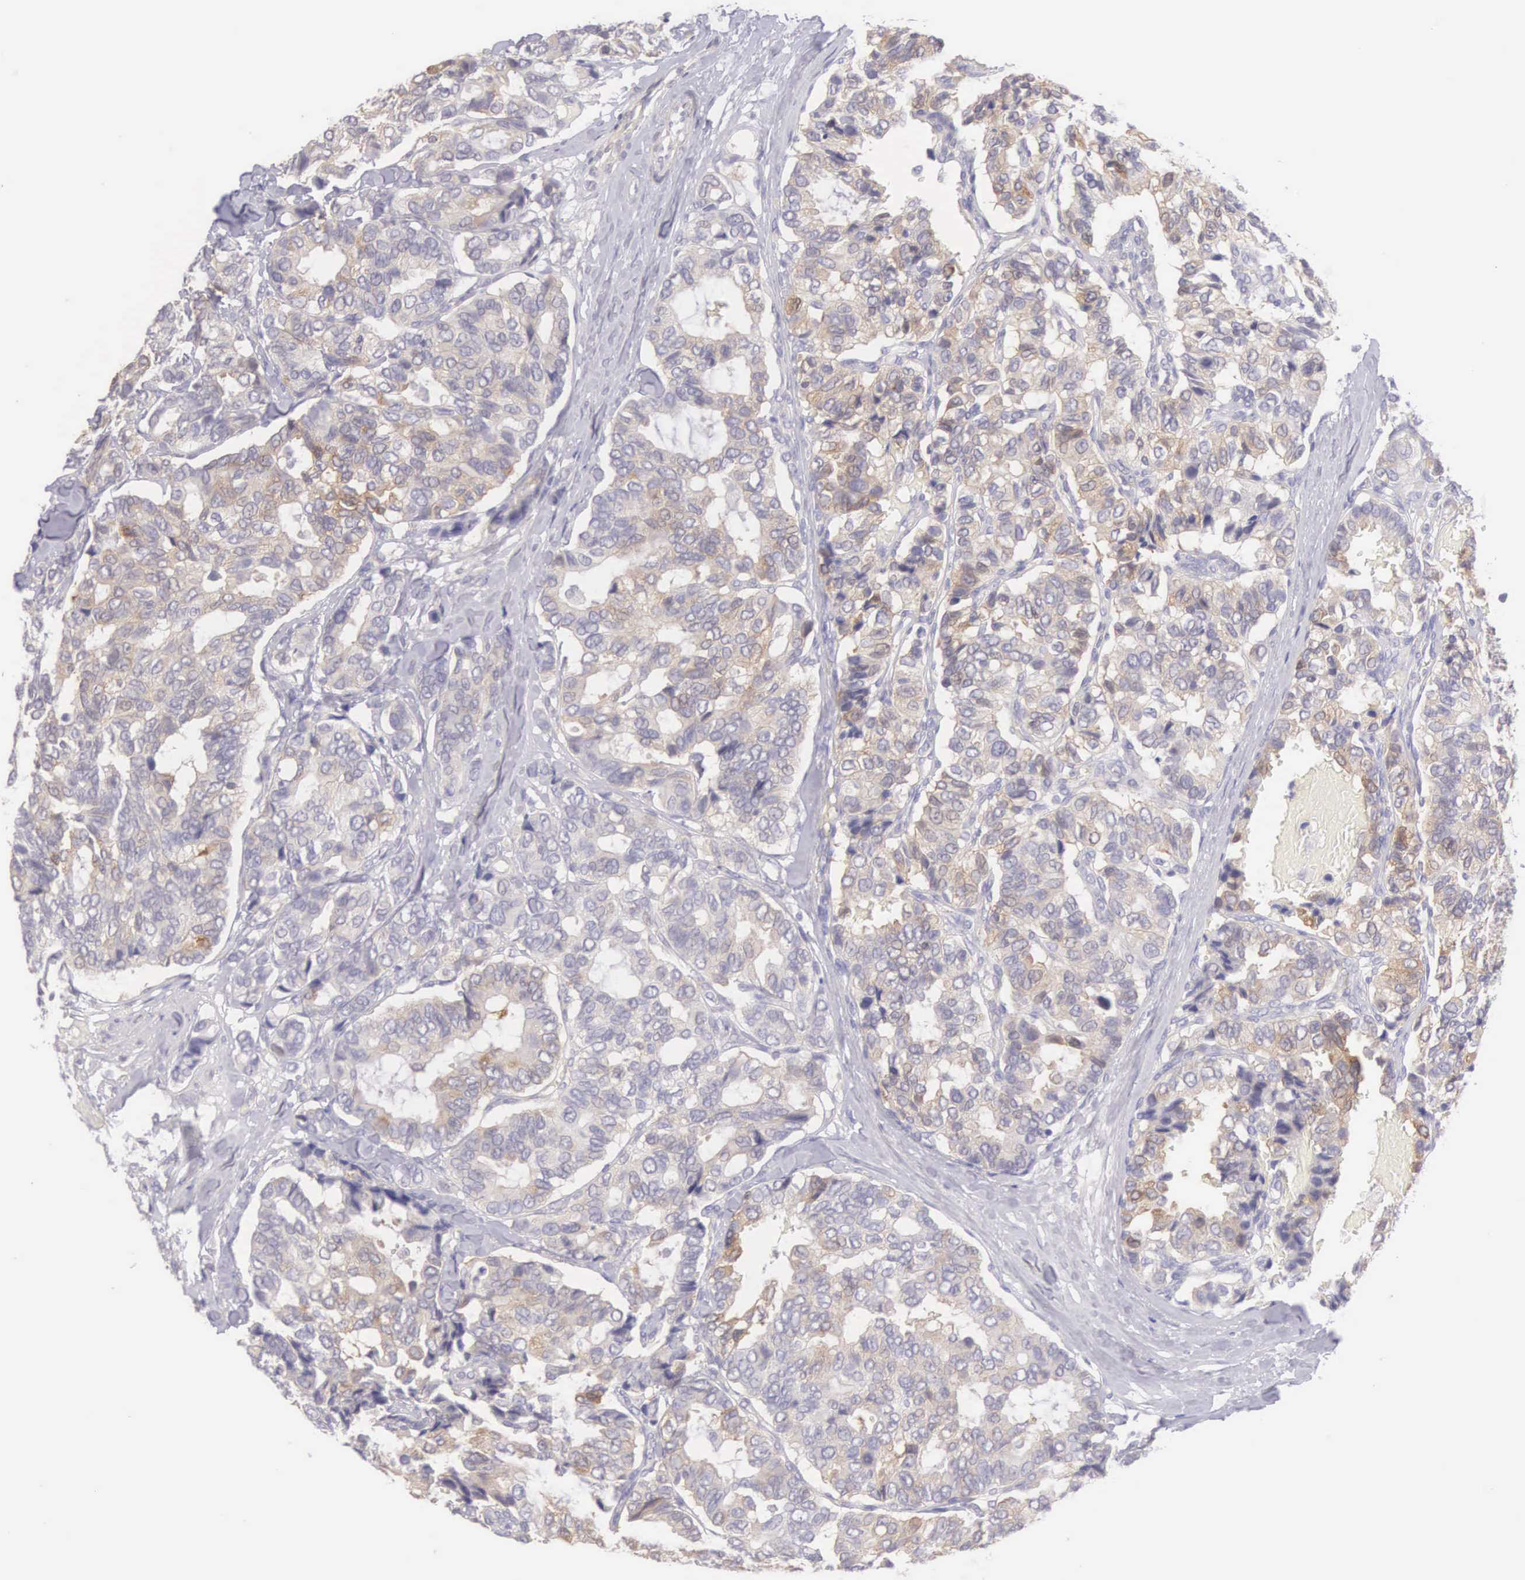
{"staining": {"intensity": "weak", "quantity": ">75%", "location": "cytoplasmic/membranous"}, "tissue": "breast cancer", "cell_type": "Tumor cells", "image_type": "cancer", "snomed": [{"axis": "morphology", "description": "Duct carcinoma"}, {"axis": "topography", "description": "Breast"}], "caption": "Tumor cells demonstrate low levels of weak cytoplasmic/membranous expression in about >75% of cells in breast intraductal carcinoma.", "gene": "ARFGAP3", "patient": {"sex": "female", "age": 69}}